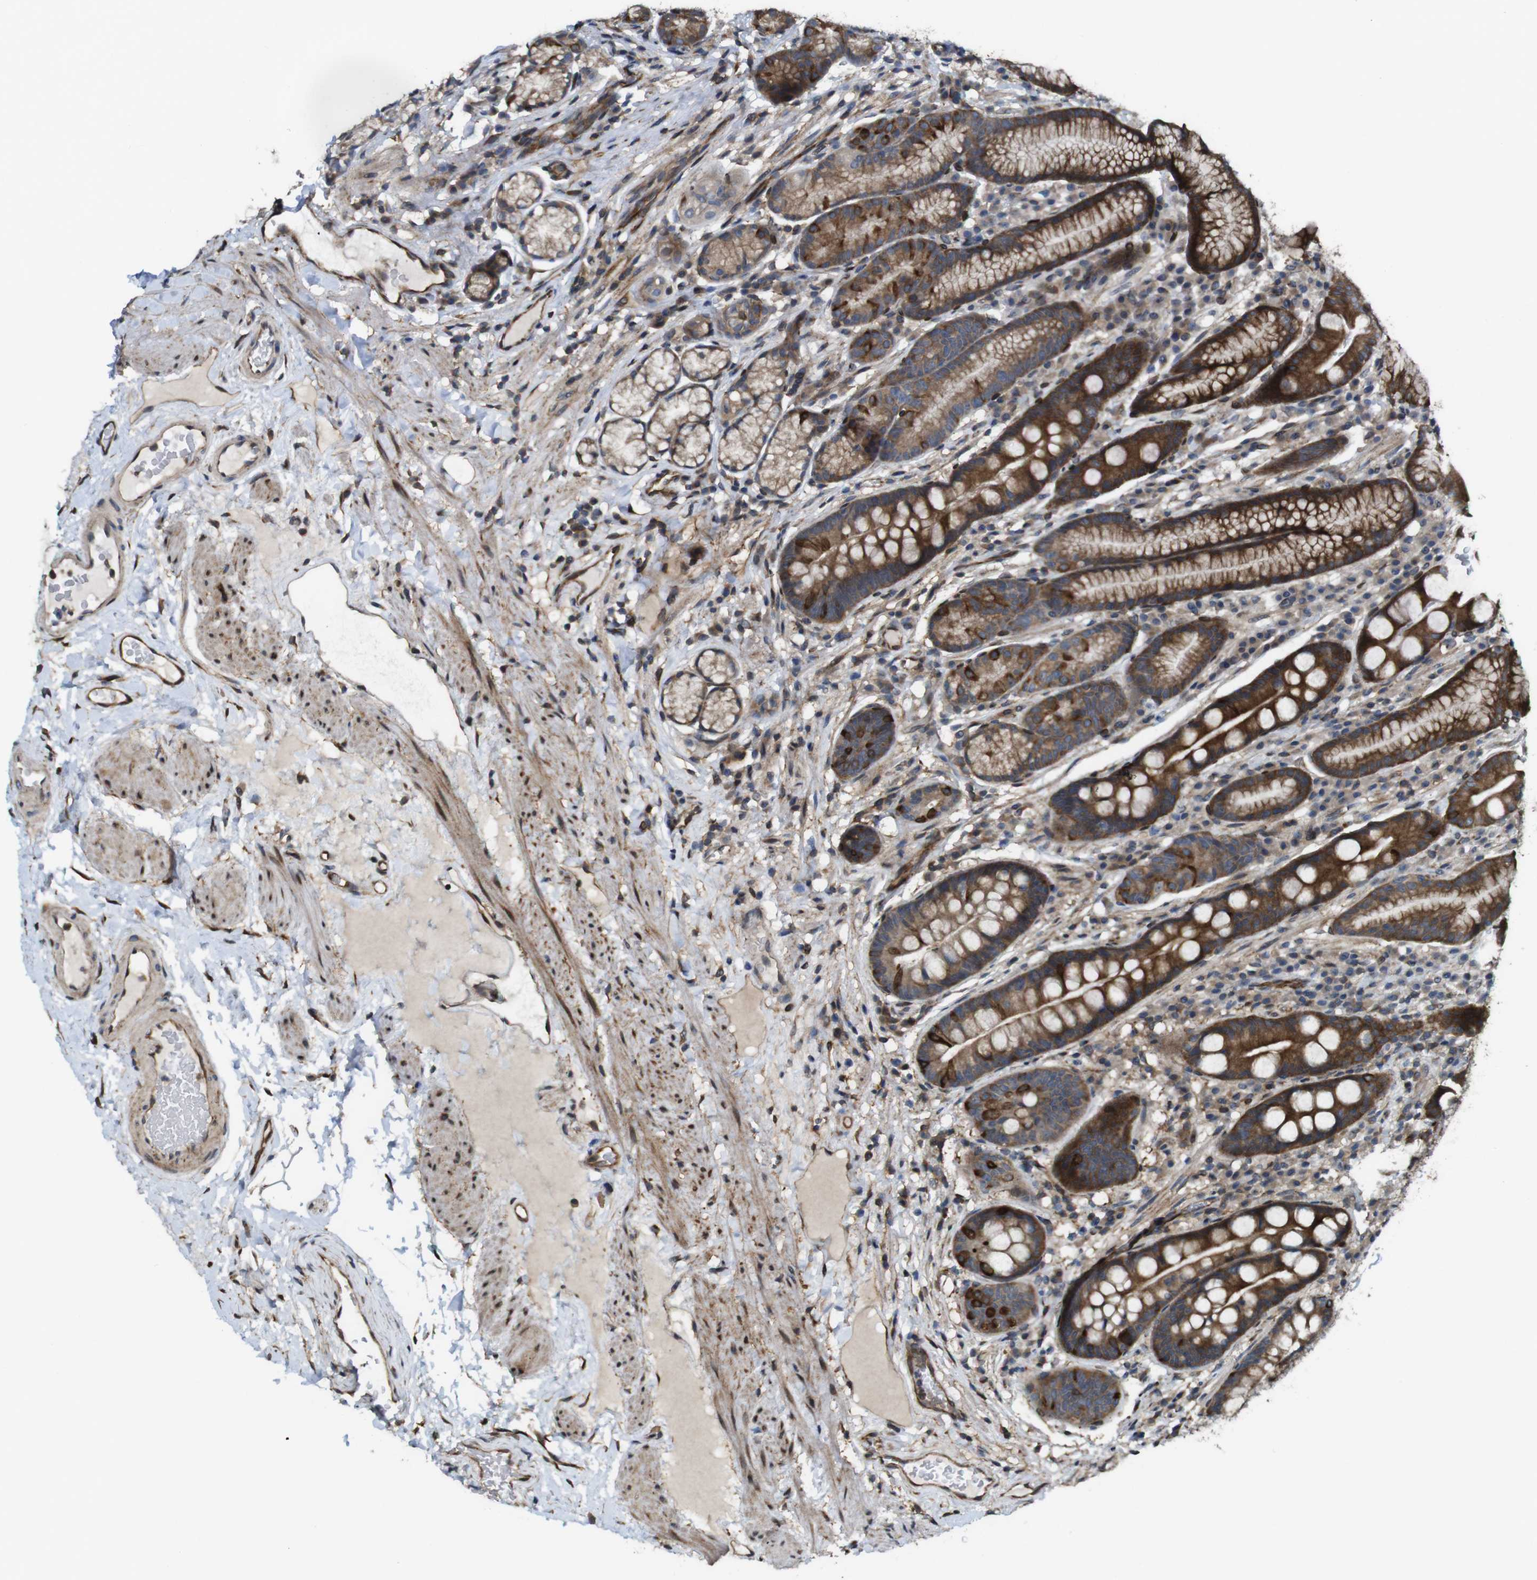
{"staining": {"intensity": "strong", "quantity": "25%-75%", "location": "cytoplasmic/membranous"}, "tissue": "stomach", "cell_type": "Glandular cells", "image_type": "normal", "snomed": [{"axis": "morphology", "description": "Normal tissue, NOS"}, {"axis": "topography", "description": "Stomach, lower"}], "caption": "This micrograph demonstrates normal stomach stained with immunohistochemistry (IHC) to label a protein in brown. The cytoplasmic/membranous of glandular cells show strong positivity for the protein. Nuclei are counter-stained blue.", "gene": "PCOLCE2", "patient": {"sex": "male", "age": 52}}